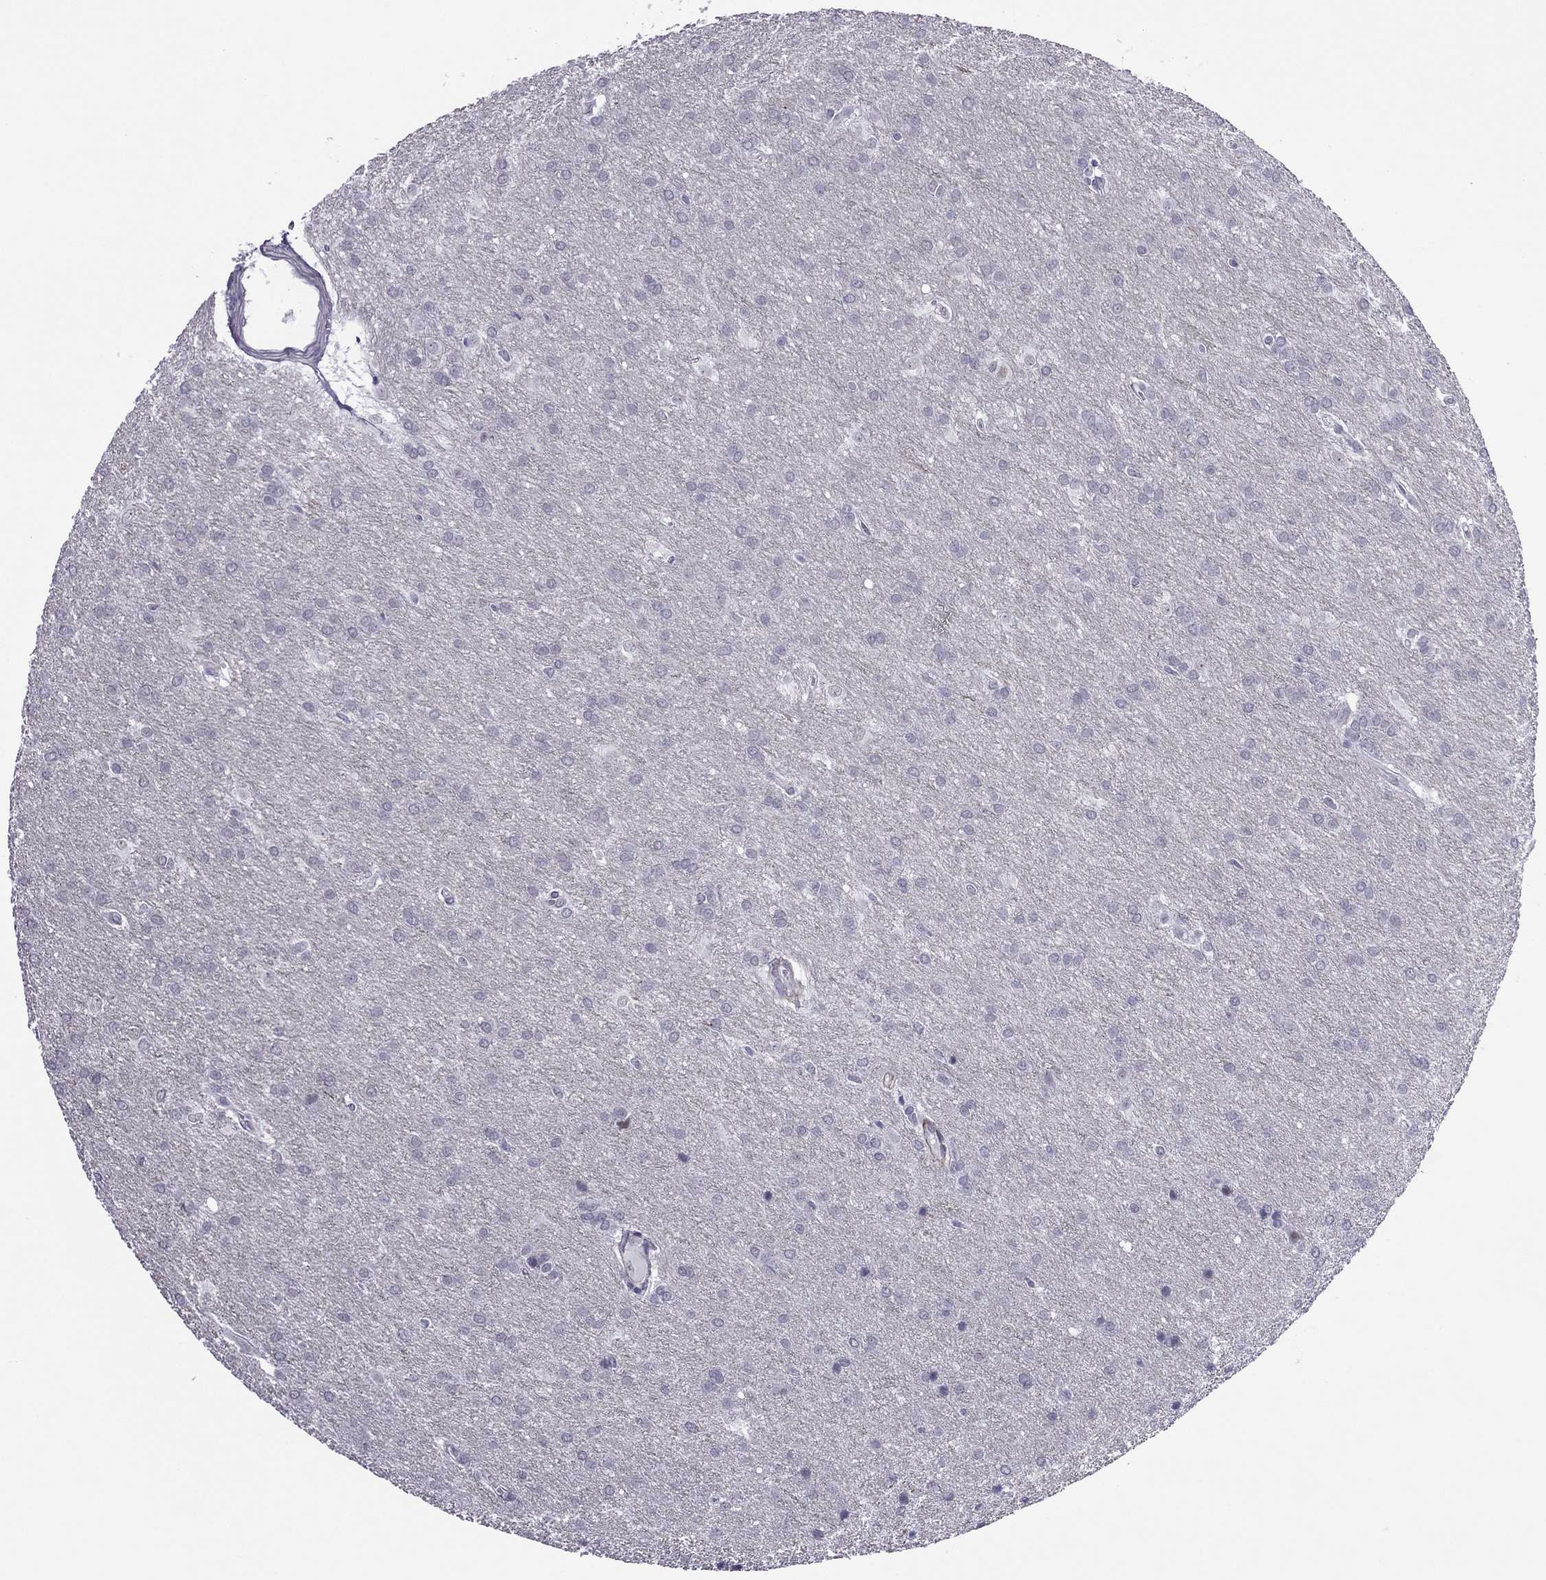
{"staining": {"intensity": "negative", "quantity": "none", "location": "none"}, "tissue": "glioma", "cell_type": "Tumor cells", "image_type": "cancer", "snomed": [{"axis": "morphology", "description": "Glioma, malignant, Low grade"}, {"axis": "topography", "description": "Brain"}], "caption": "This is an IHC histopathology image of malignant low-grade glioma. There is no expression in tumor cells.", "gene": "ZNF646", "patient": {"sex": "female", "age": 32}}